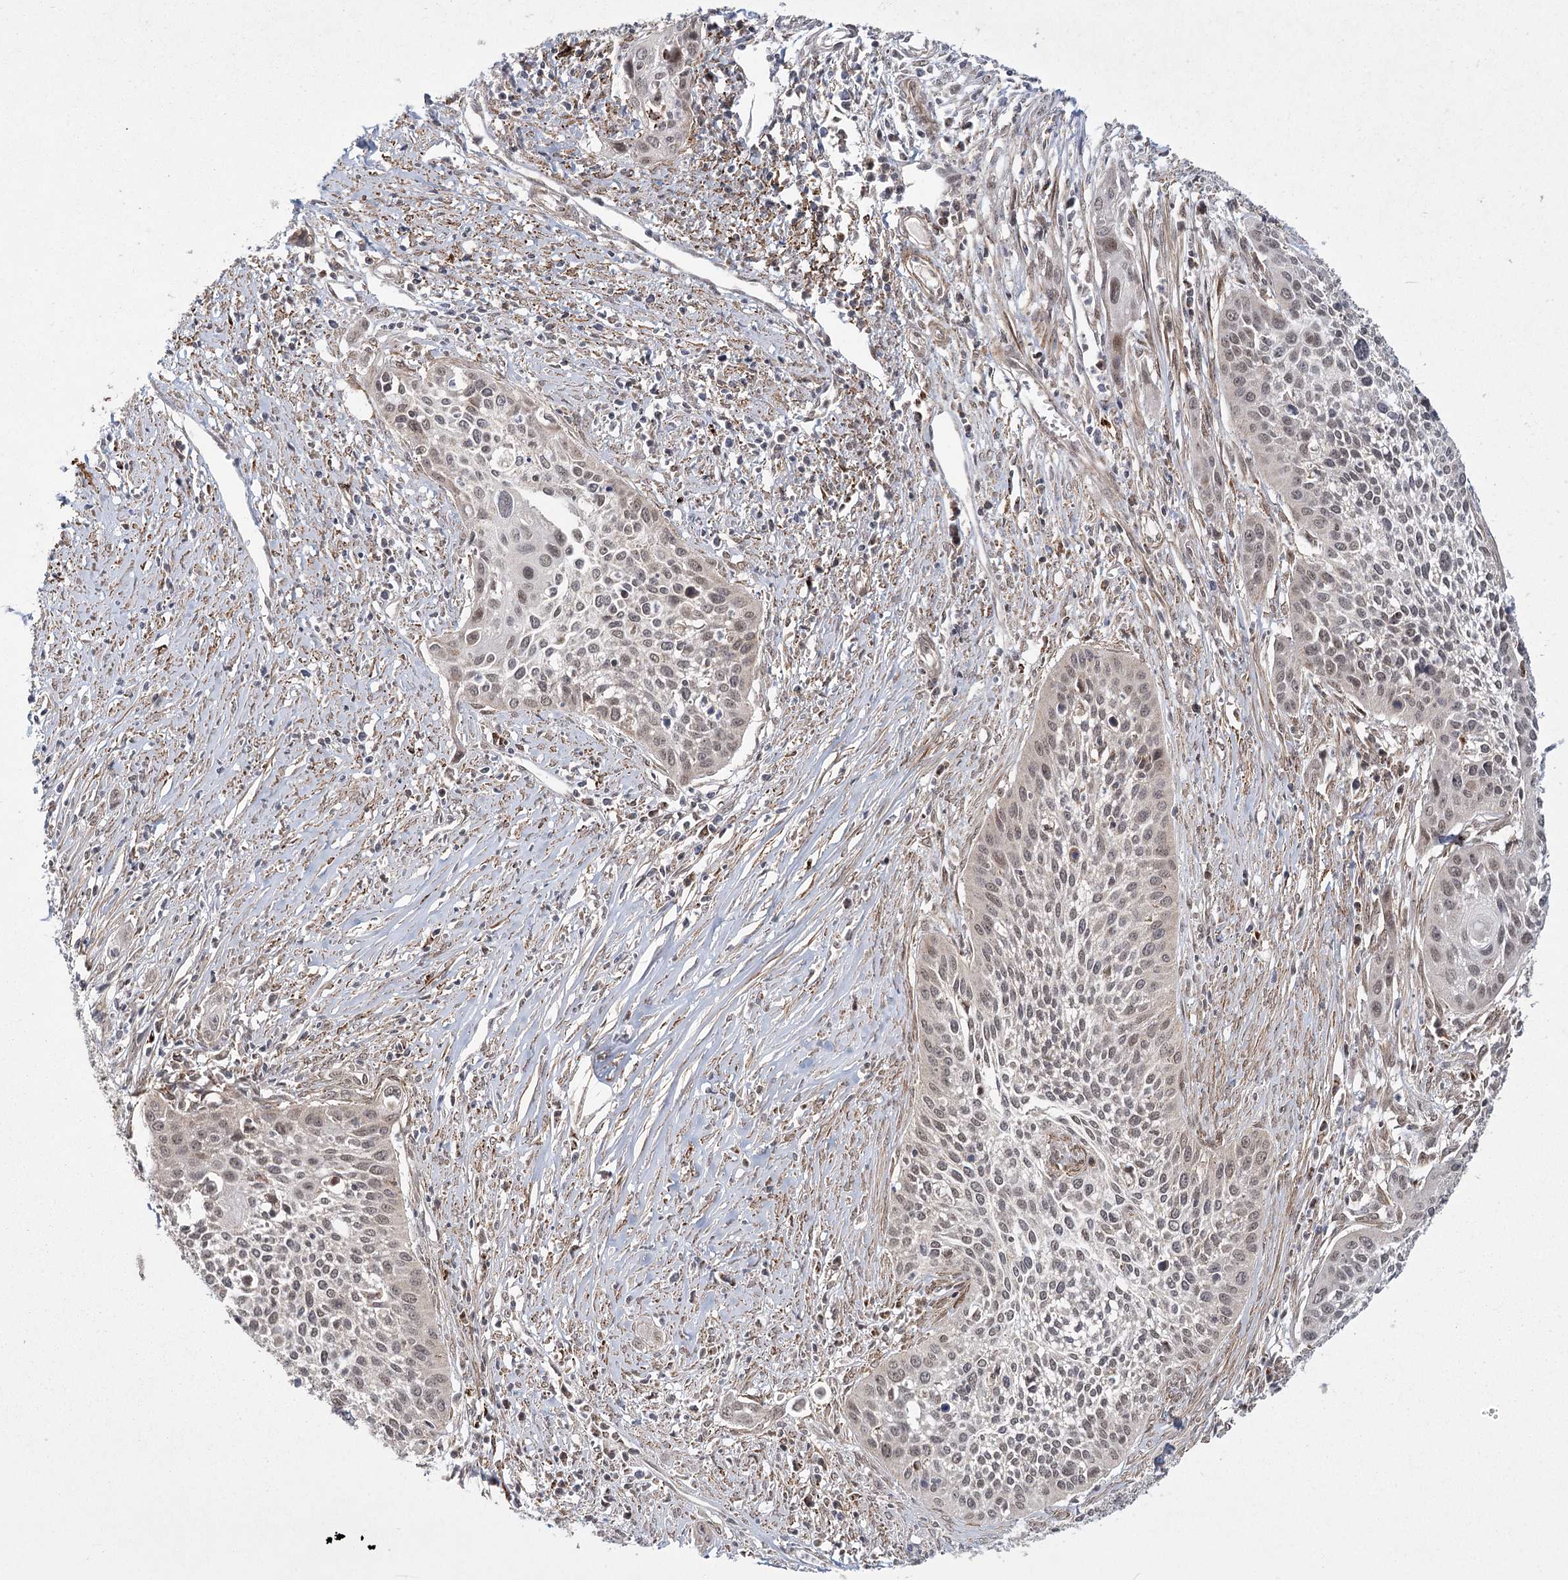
{"staining": {"intensity": "weak", "quantity": "25%-75%", "location": "nuclear"}, "tissue": "cervical cancer", "cell_type": "Tumor cells", "image_type": "cancer", "snomed": [{"axis": "morphology", "description": "Squamous cell carcinoma, NOS"}, {"axis": "topography", "description": "Cervix"}], "caption": "The histopathology image reveals immunohistochemical staining of cervical cancer (squamous cell carcinoma). There is weak nuclear staining is seen in about 25%-75% of tumor cells.", "gene": "ZCCHC24", "patient": {"sex": "female", "age": 34}}